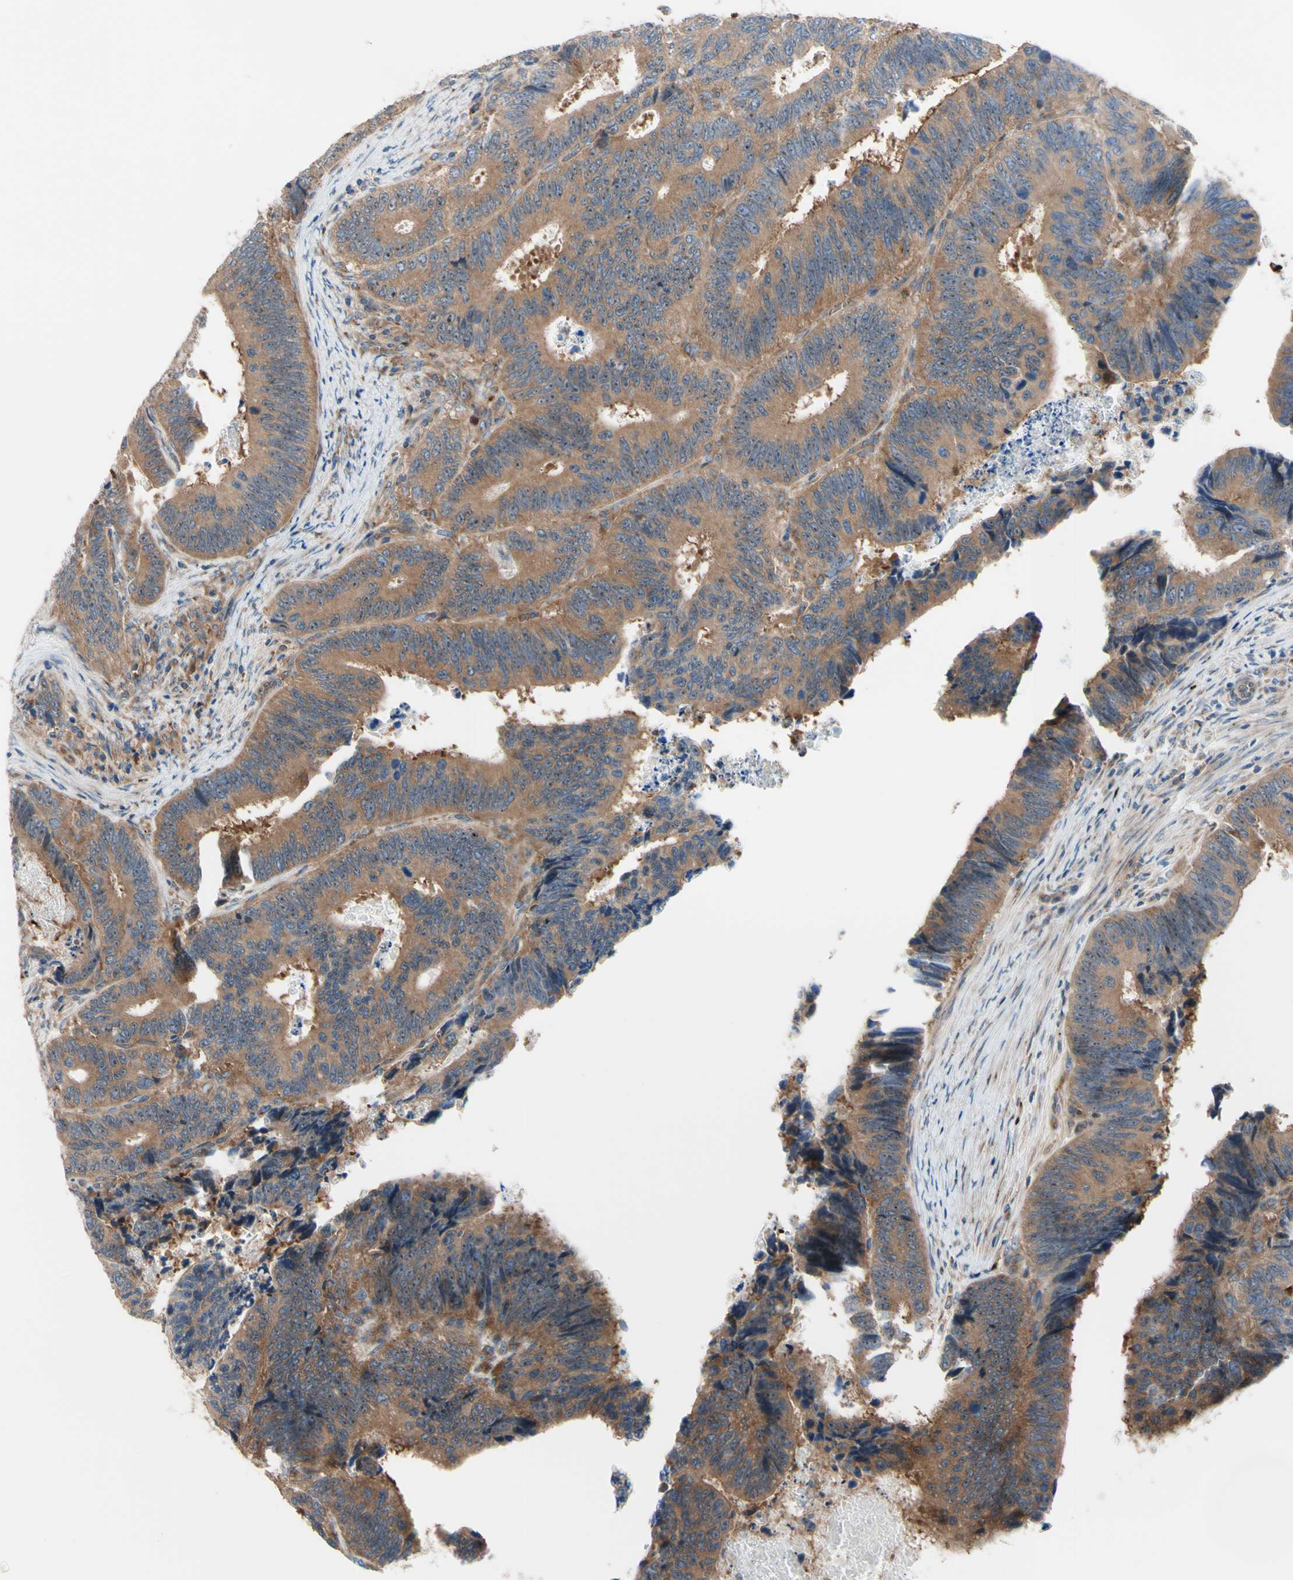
{"staining": {"intensity": "moderate", "quantity": ">75%", "location": "cytoplasmic/membranous,nuclear"}, "tissue": "colorectal cancer", "cell_type": "Tumor cells", "image_type": "cancer", "snomed": [{"axis": "morphology", "description": "Inflammation, NOS"}, {"axis": "morphology", "description": "Adenocarcinoma, NOS"}, {"axis": "topography", "description": "Colon"}], "caption": "Colorectal adenocarcinoma was stained to show a protein in brown. There is medium levels of moderate cytoplasmic/membranous and nuclear staining in about >75% of tumor cells.", "gene": "USP9X", "patient": {"sex": "male", "age": 72}}